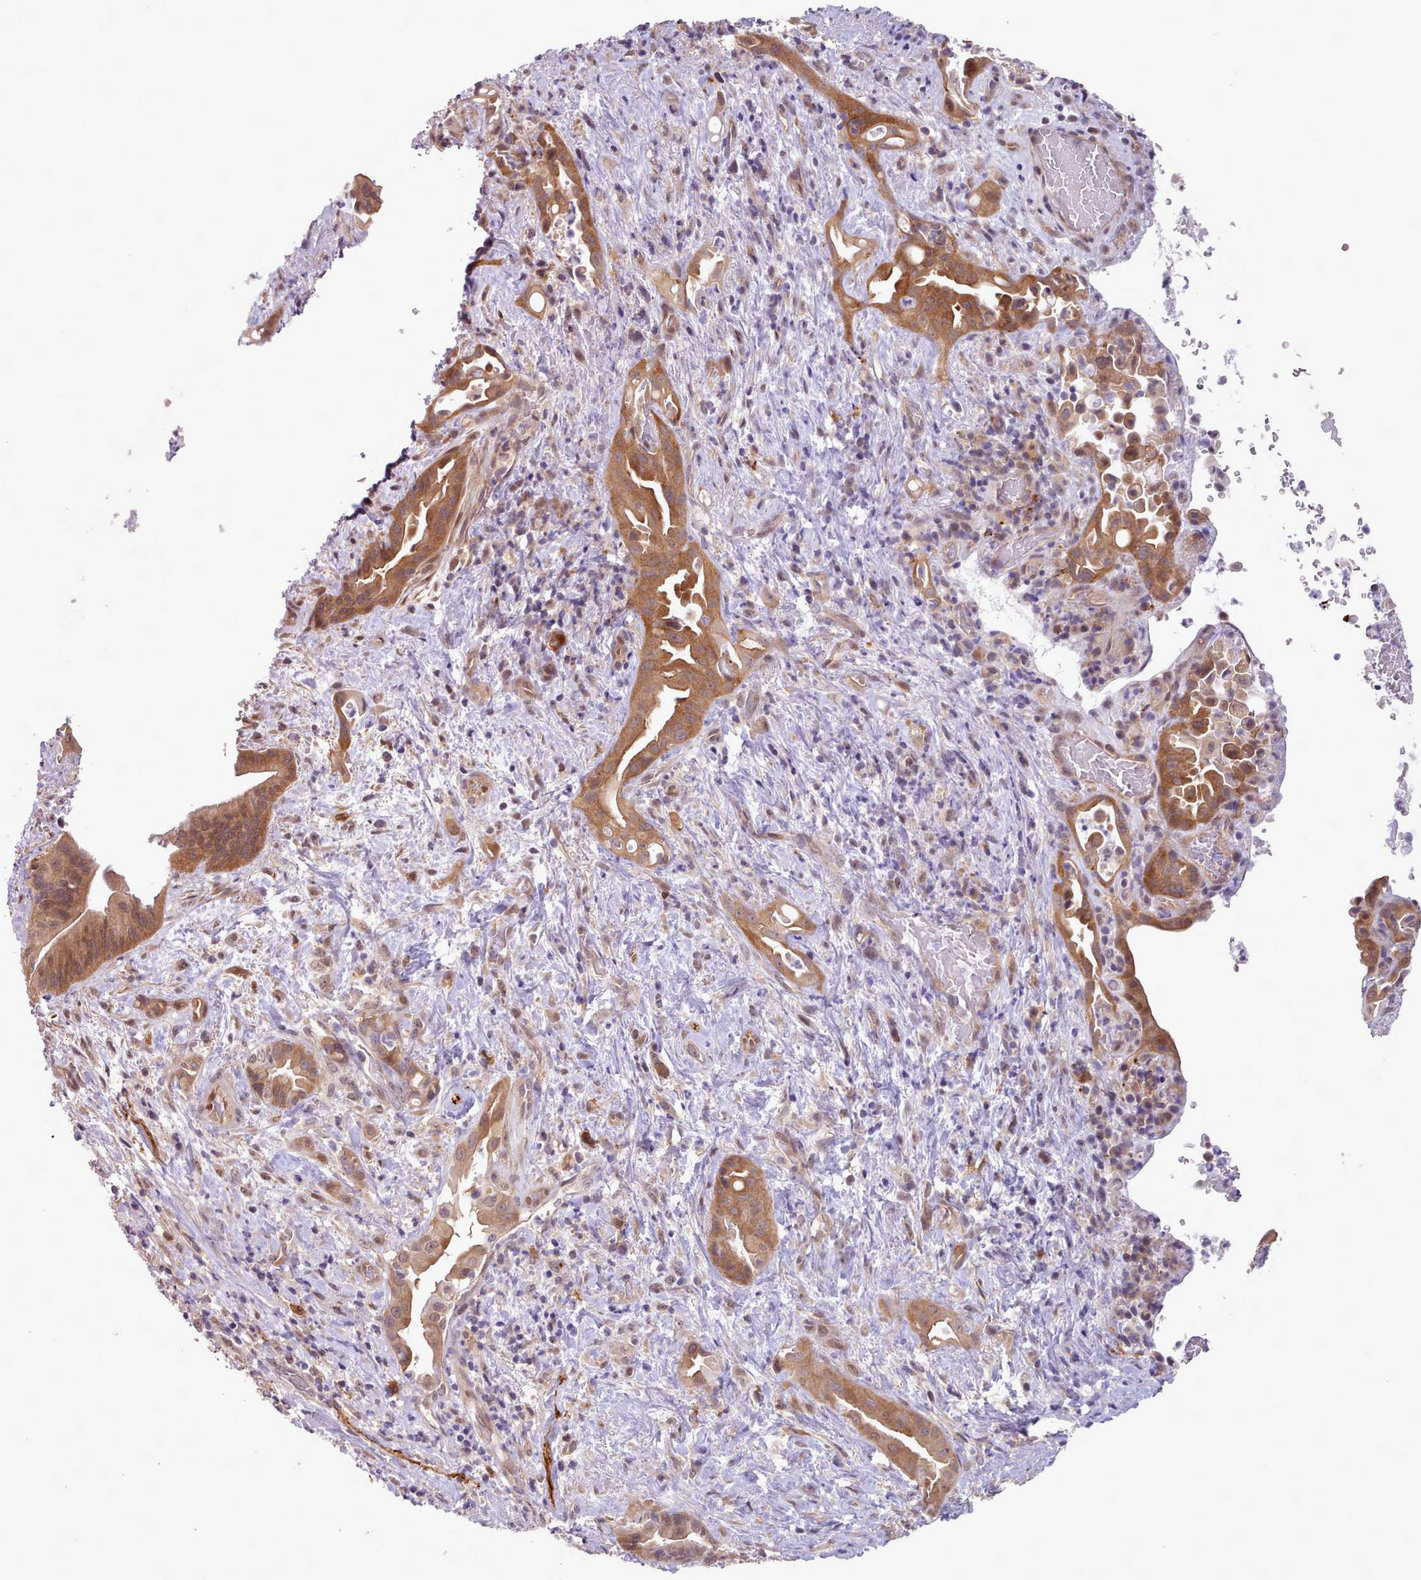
{"staining": {"intensity": "strong", "quantity": ">75%", "location": "cytoplasmic/membranous"}, "tissue": "liver cancer", "cell_type": "Tumor cells", "image_type": "cancer", "snomed": [{"axis": "morphology", "description": "Cholangiocarcinoma"}, {"axis": "topography", "description": "Liver"}], "caption": "Strong cytoplasmic/membranous protein staining is identified in approximately >75% of tumor cells in liver cancer.", "gene": "CES3", "patient": {"sex": "female", "age": 68}}